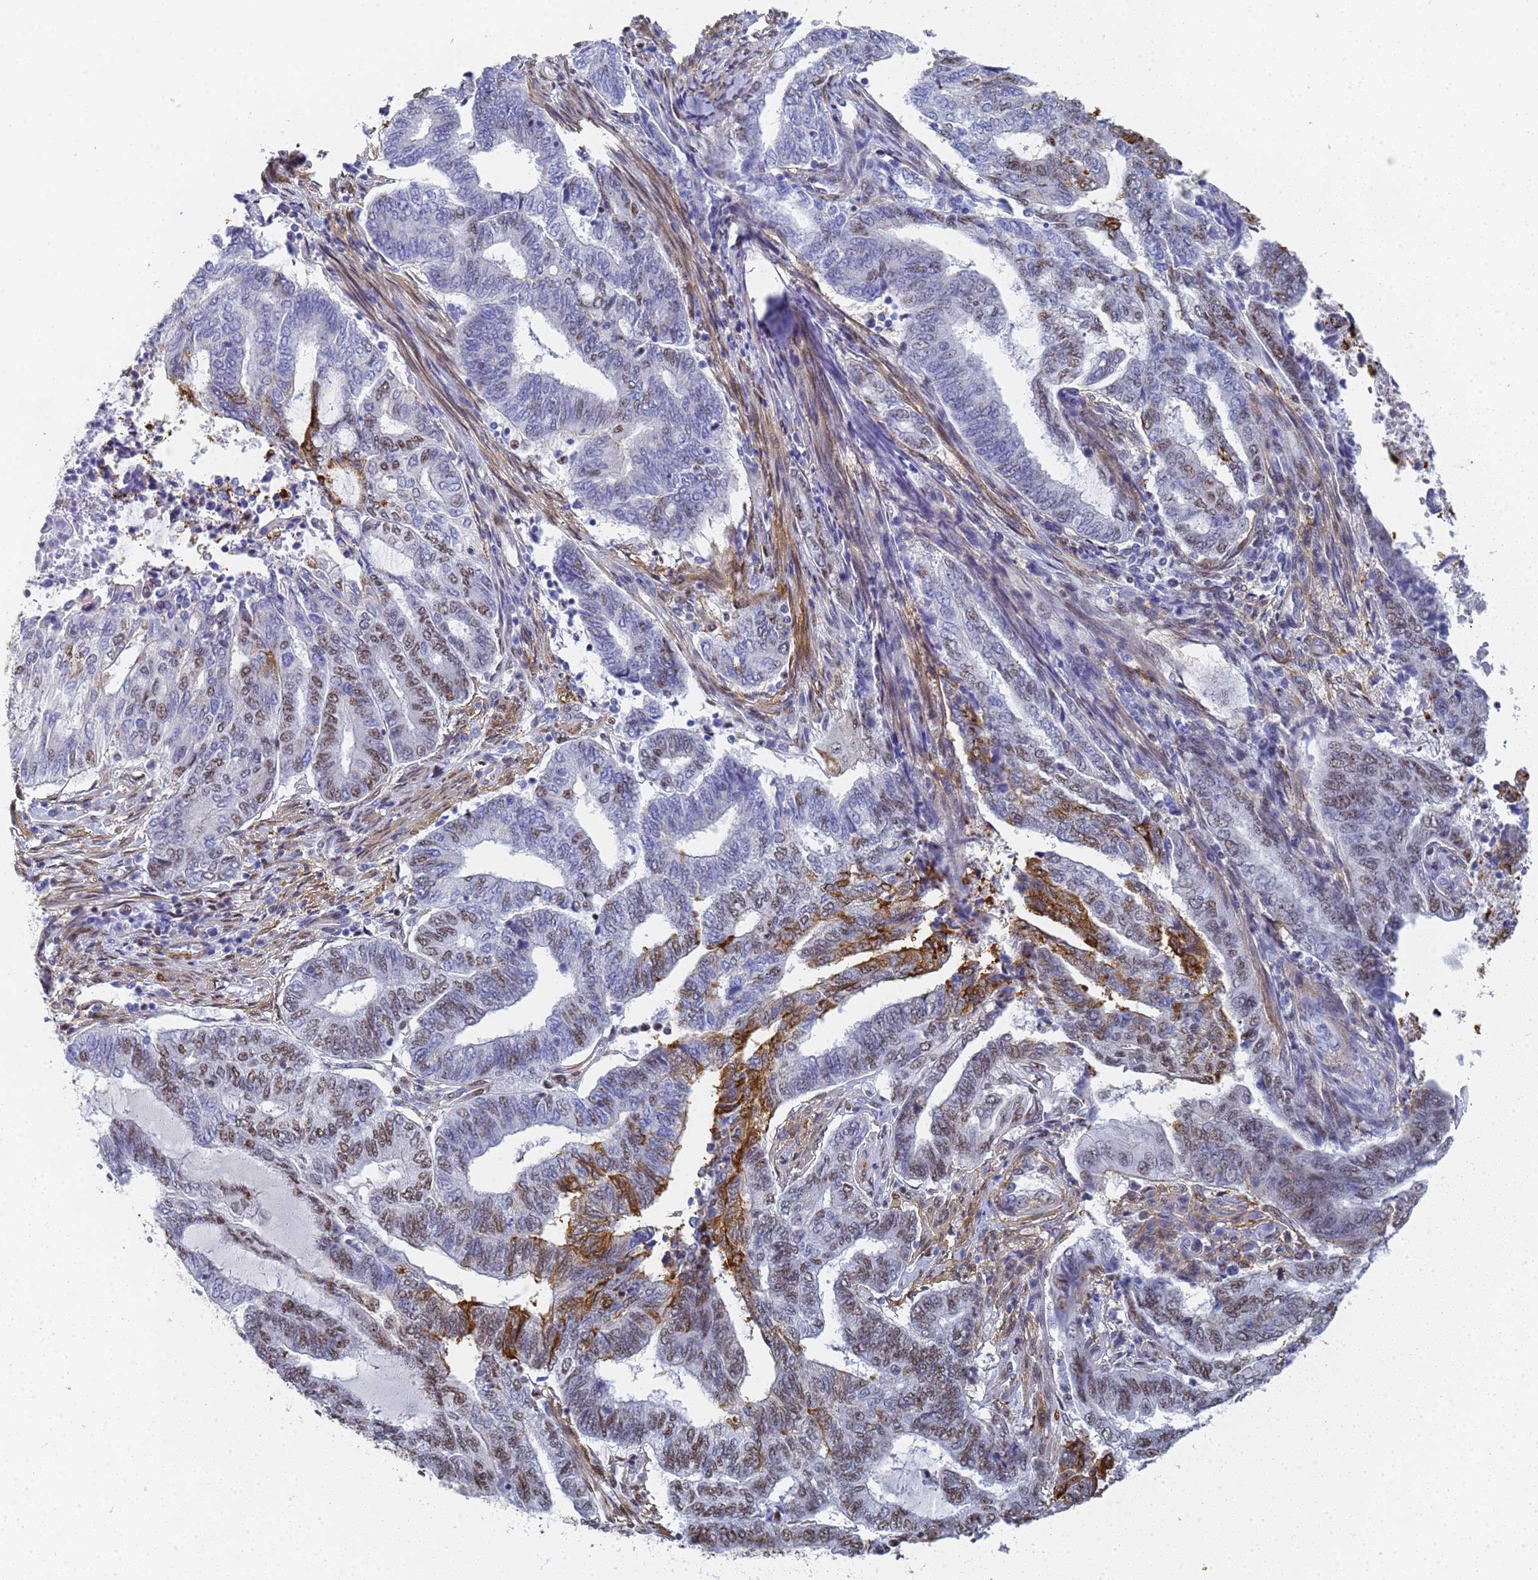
{"staining": {"intensity": "moderate", "quantity": "<25%", "location": "cytoplasmic/membranous,nuclear"}, "tissue": "endometrial cancer", "cell_type": "Tumor cells", "image_type": "cancer", "snomed": [{"axis": "morphology", "description": "Adenocarcinoma, NOS"}, {"axis": "topography", "description": "Uterus"}, {"axis": "topography", "description": "Endometrium"}], "caption": "IHC histopathology image of neoplastic tissue: endometrial cancer stained using immunohistochemistry (IHC) displays low levels of moderate protein expression localized specifically in the cytoplasmic/membranous and nuclear of tumor cells, appearing as a cytoplasmic/membranous and nuclear brown color.", "gene": "PRRT4", "patient": {"sex": "female", "age": 70}}